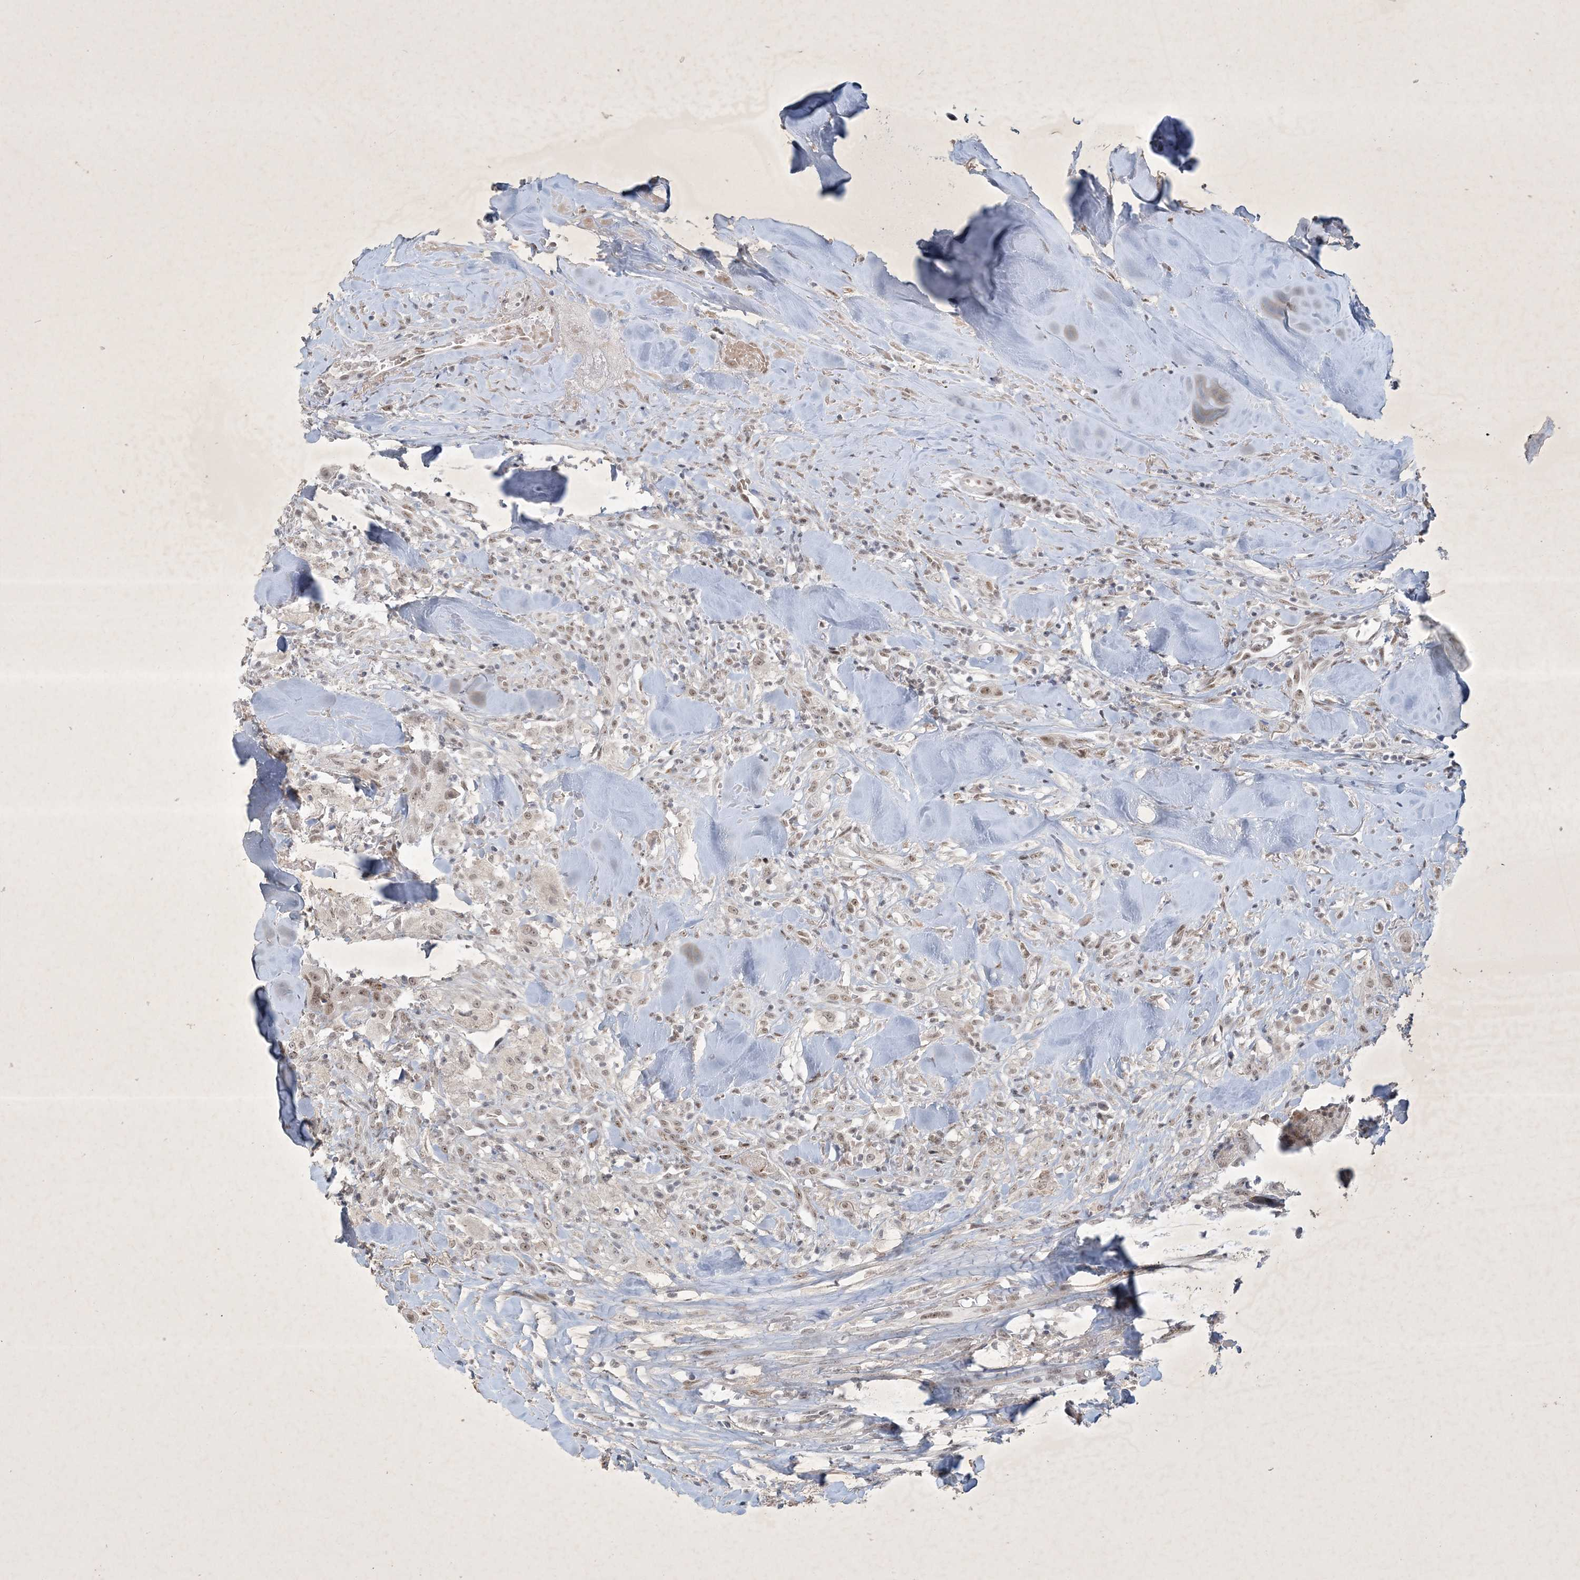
{"staining": {"intensity": "weak", "quantity": ">75%", "location": "nuclear"}, "tissue": "head and neck cancer", "cell_type": "Tumor cells", "image_type": "cancer", "snomed": [{"axis": "morphology", "description": "Normal tissue, NOS"}, {"axis": "morphology", "description": "Squamous cell carcinoma, NOS"}, {"axis": "topography", "description": "Skeletal muscle"}, {"axis": "topography", "description": "Head-Neck"}], "caption": "Tumor cells demonstrate low levels of weak nuclear expression in approximately >75% of cells in human squamous cell carcinoma (head and neck). Immunohistochemistry (ihc) stains the protein of interest in brown and the nuclei are stained blue.", "gene": "ZBTB9", "patient": {"sex": "male", "age": 51}}